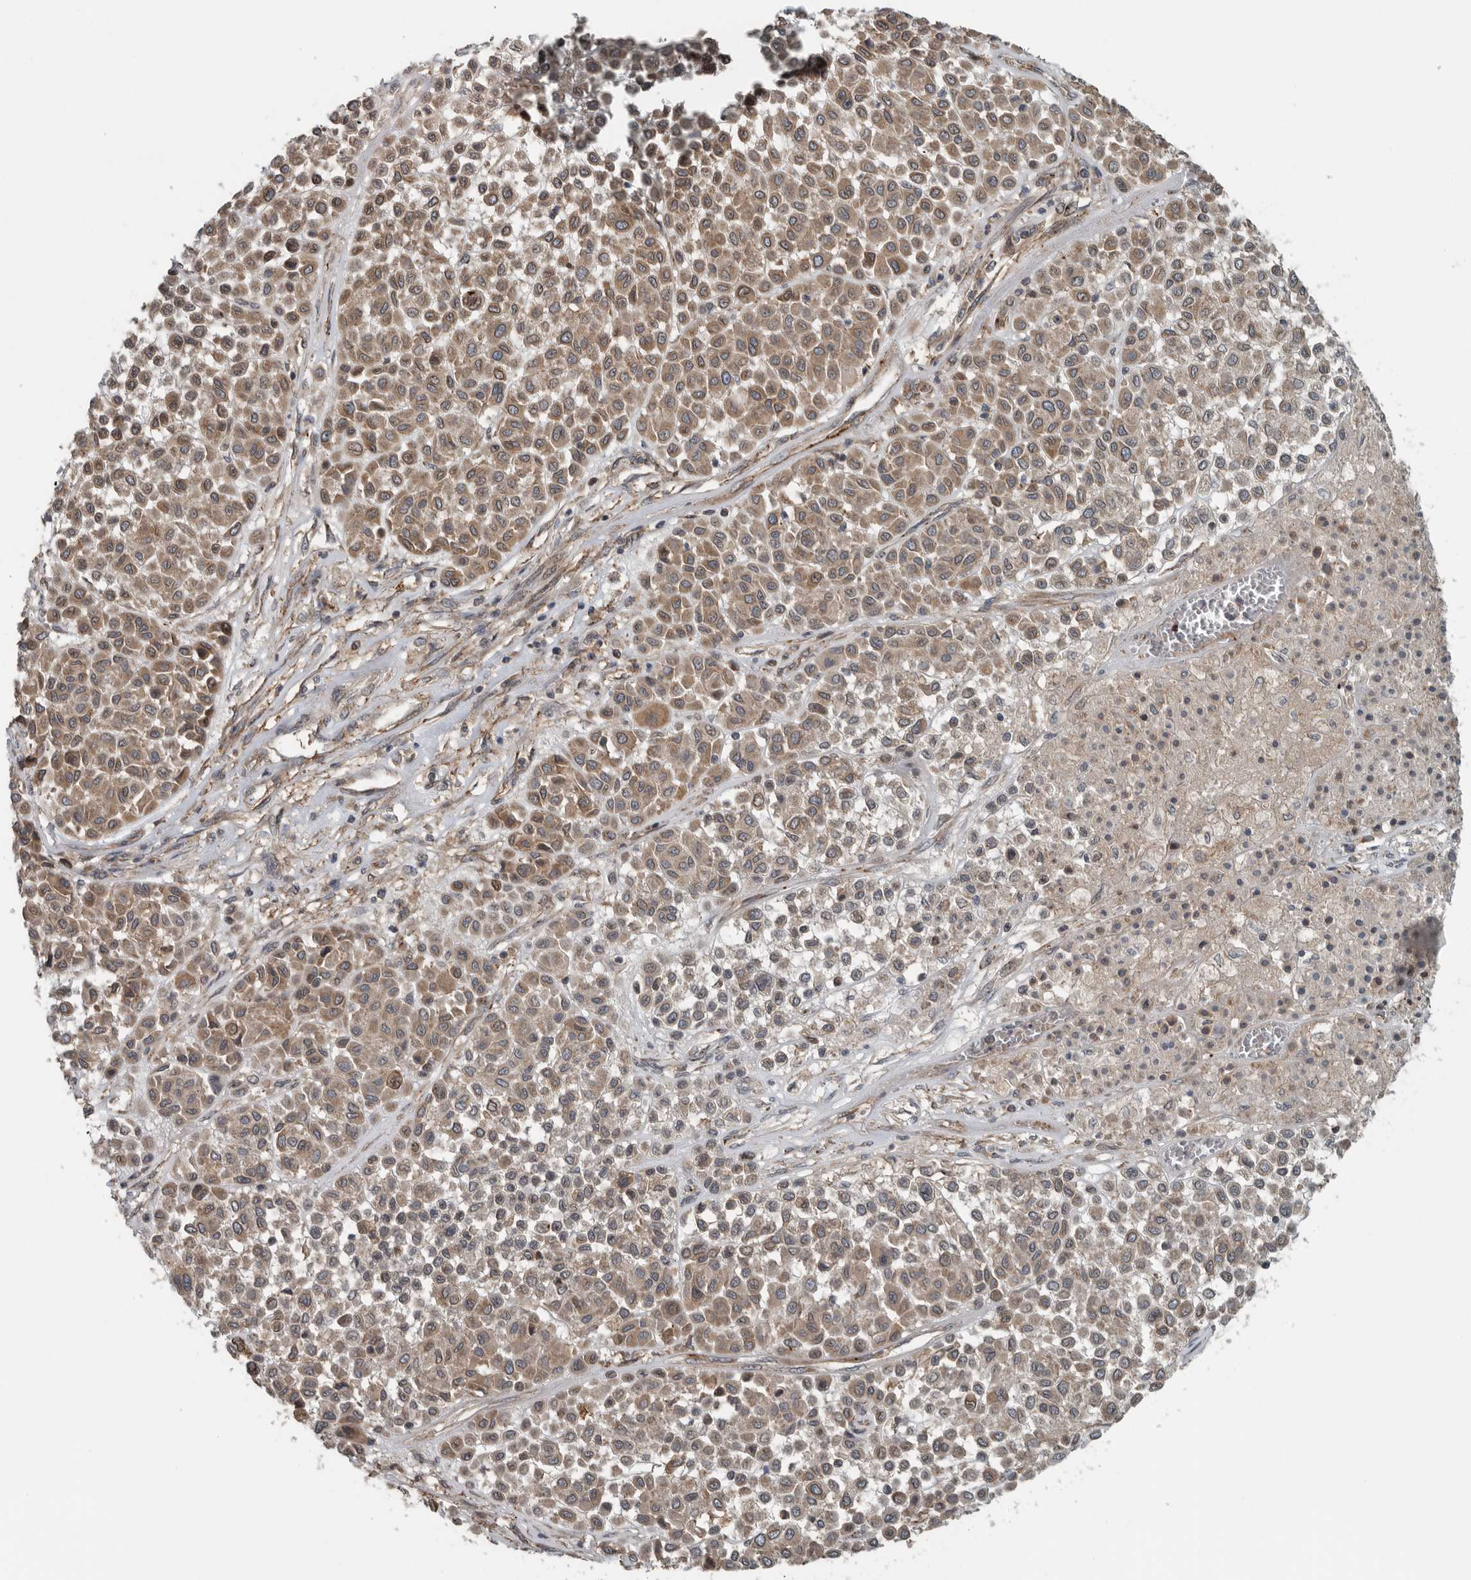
{"staining": {"intensity": "moderate", "quantity": ">75%", "location": "cytoplasmic/membranous"}, "tissue": "melanoma", "cell_type": "Tumor cells", "image_type": "cancer", "snomed": [{"axis": "morphology", "description": "Malignant melanoma, Metastatic site"}, {"axis": "topography", "description": "Soft tissue"}], "caption": "Immunohistochemical staining of malignant melanoma (metastatic site) reveals medium levels of moderate cytoplasmic/membranous expression in approximately >75% of tumor cells. The protein of interest is shown in brown color, while the nuclei are stained blue.", "gene": "AMFR", "patient": {"sex": "male", "age": 41}}